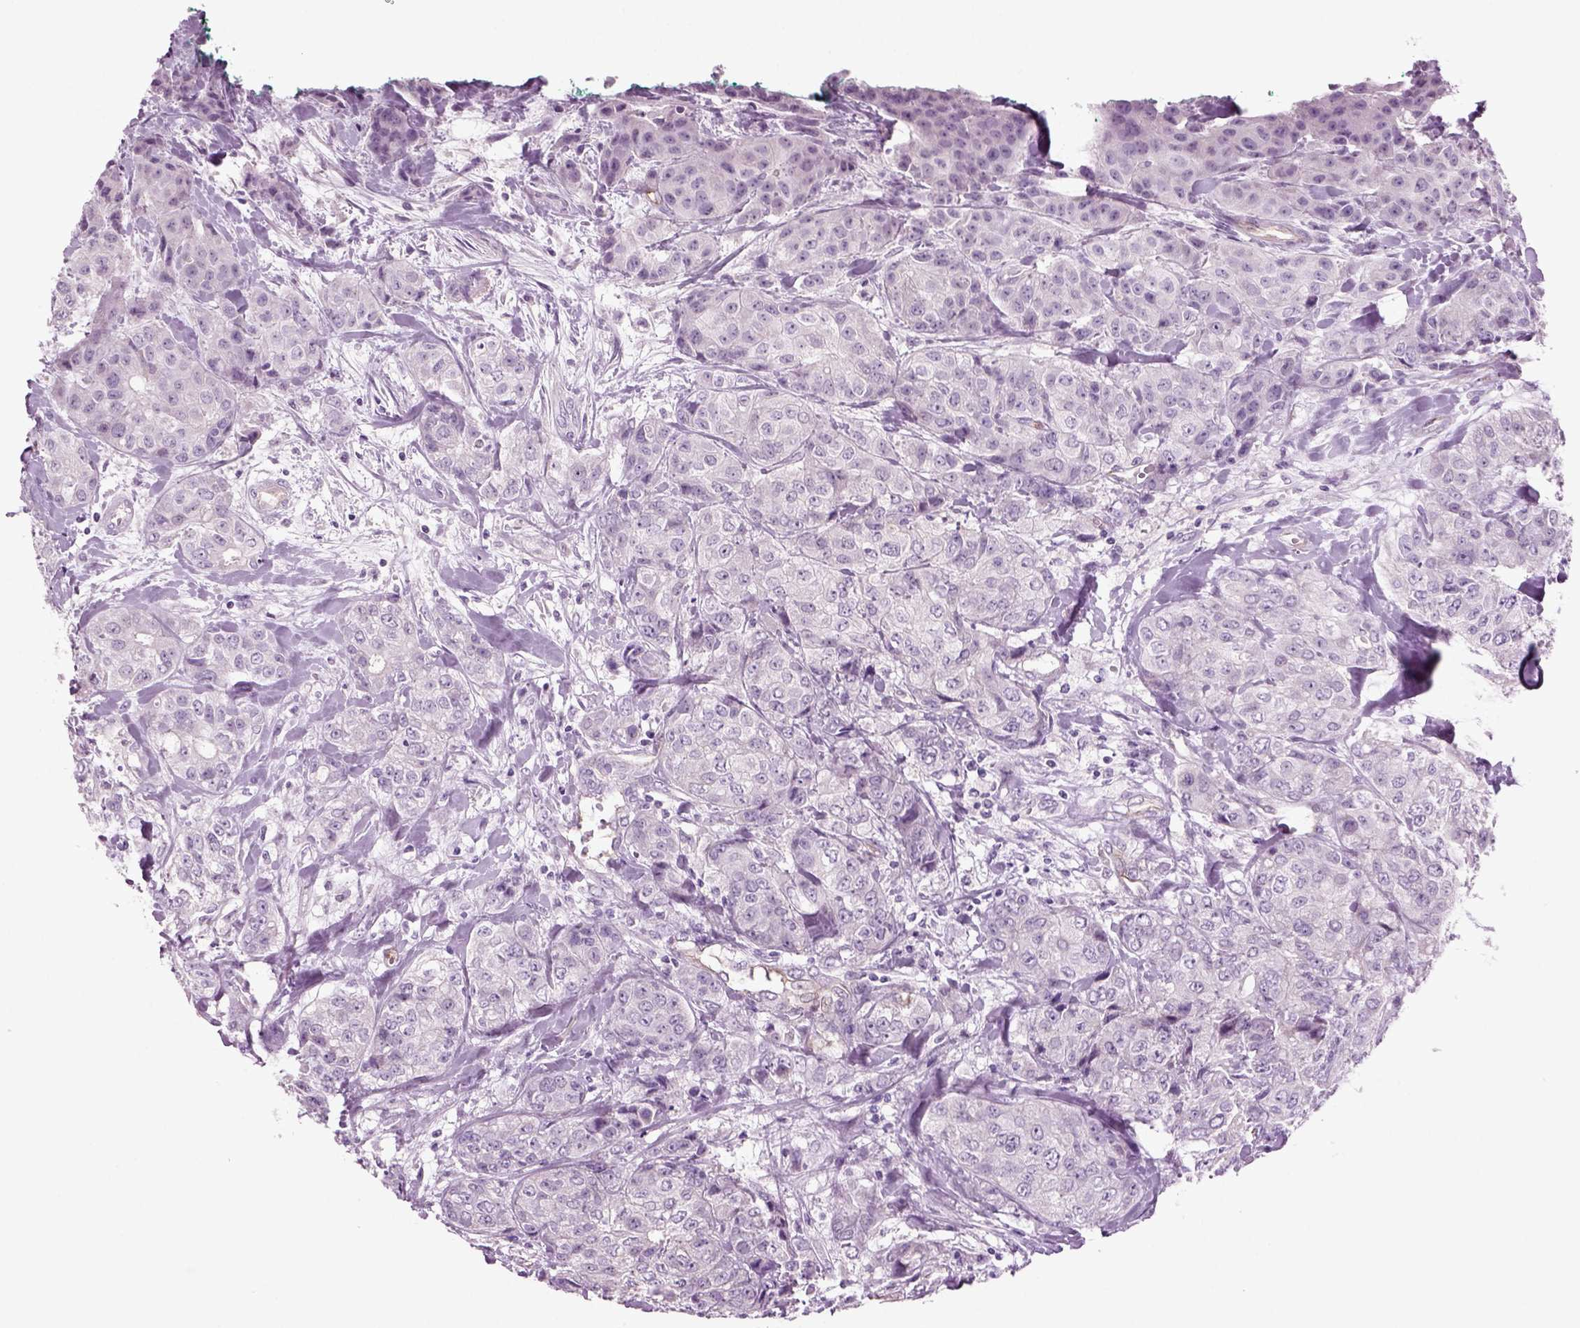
{"staining": {"intensity": "negative", "quantity": "none", "location": "none"}, "tissue": "breast cancer", "cell_type": "Tumor cells", "image_type": "cancer", "snomed": [{"axis": "morphology", "description": "Duct carcinoma"}, {"axis": "topography", "description": "Breast"}], "caption": "Image shows no significant protein positivity in tumor cells of breast cancer.", "gene": "COL9A2", "patient": {"sex": "female", "age": 43}}